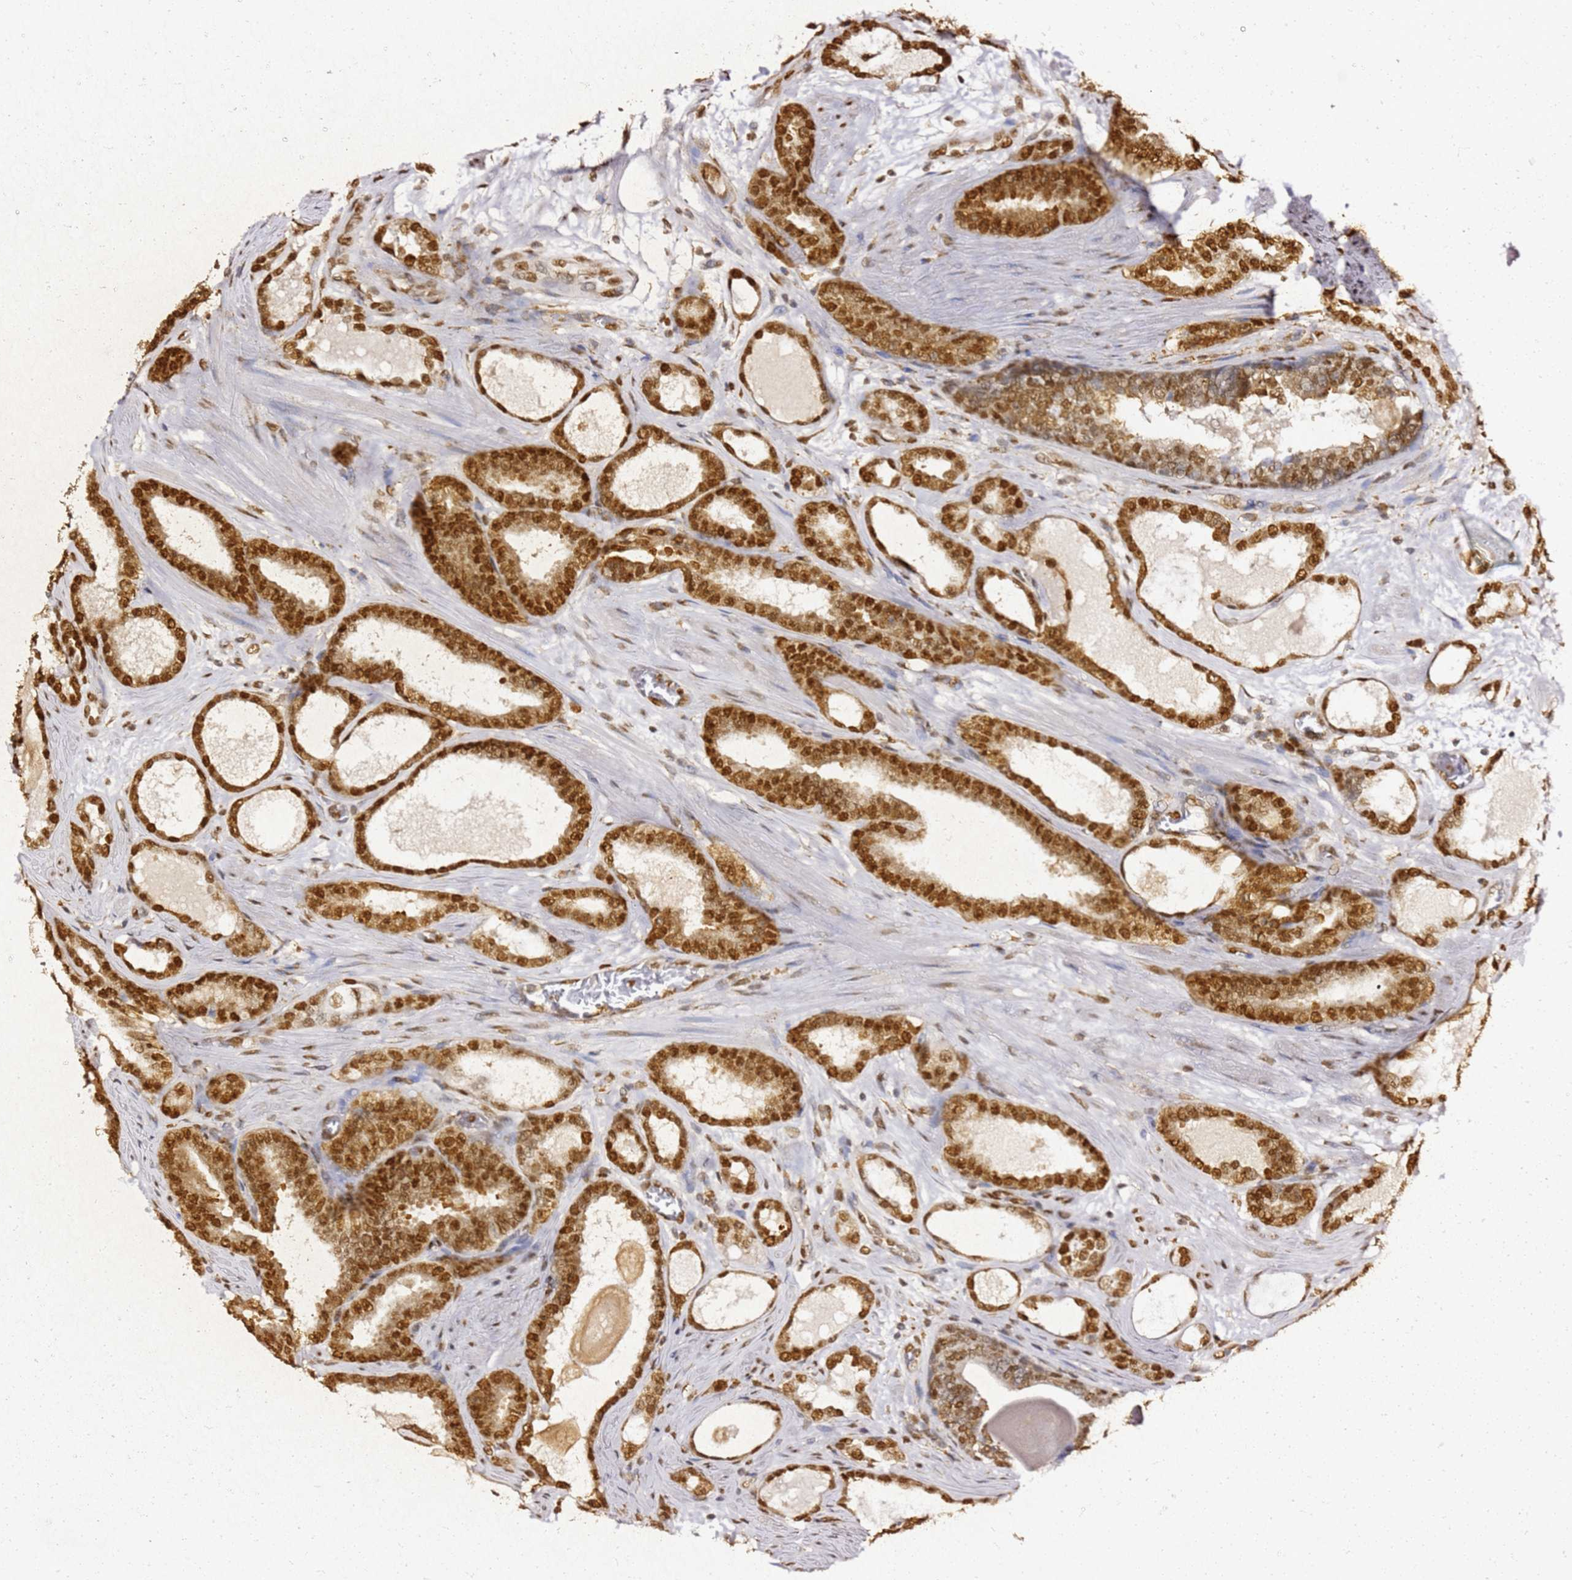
{"staining": {"intensity": "strong", "quantity": ">75%", "location": "nuclear"}, "tissue": "prostate cancer", "cell_type": "Tumor cells", "image_type": "cancer", "snomed": [{"axis": "morphology", "description": "Adenocarcinoma, High grade"}, {"axis": "topography", "description": "Prostate"}], "caption": "Protein expression analysis of prostate high-grade adenocarcinoma displays strong nuclear expression in approximately >75% of tumor cells. The staining is performed using DAB (3,3'-diaminobenzidine) brown chromogen to label protein expression. The nuclei are counter-stained blue using hematoxylin.", "gene": "APEX1", "patient": {"sex": "male", "age": 60}}